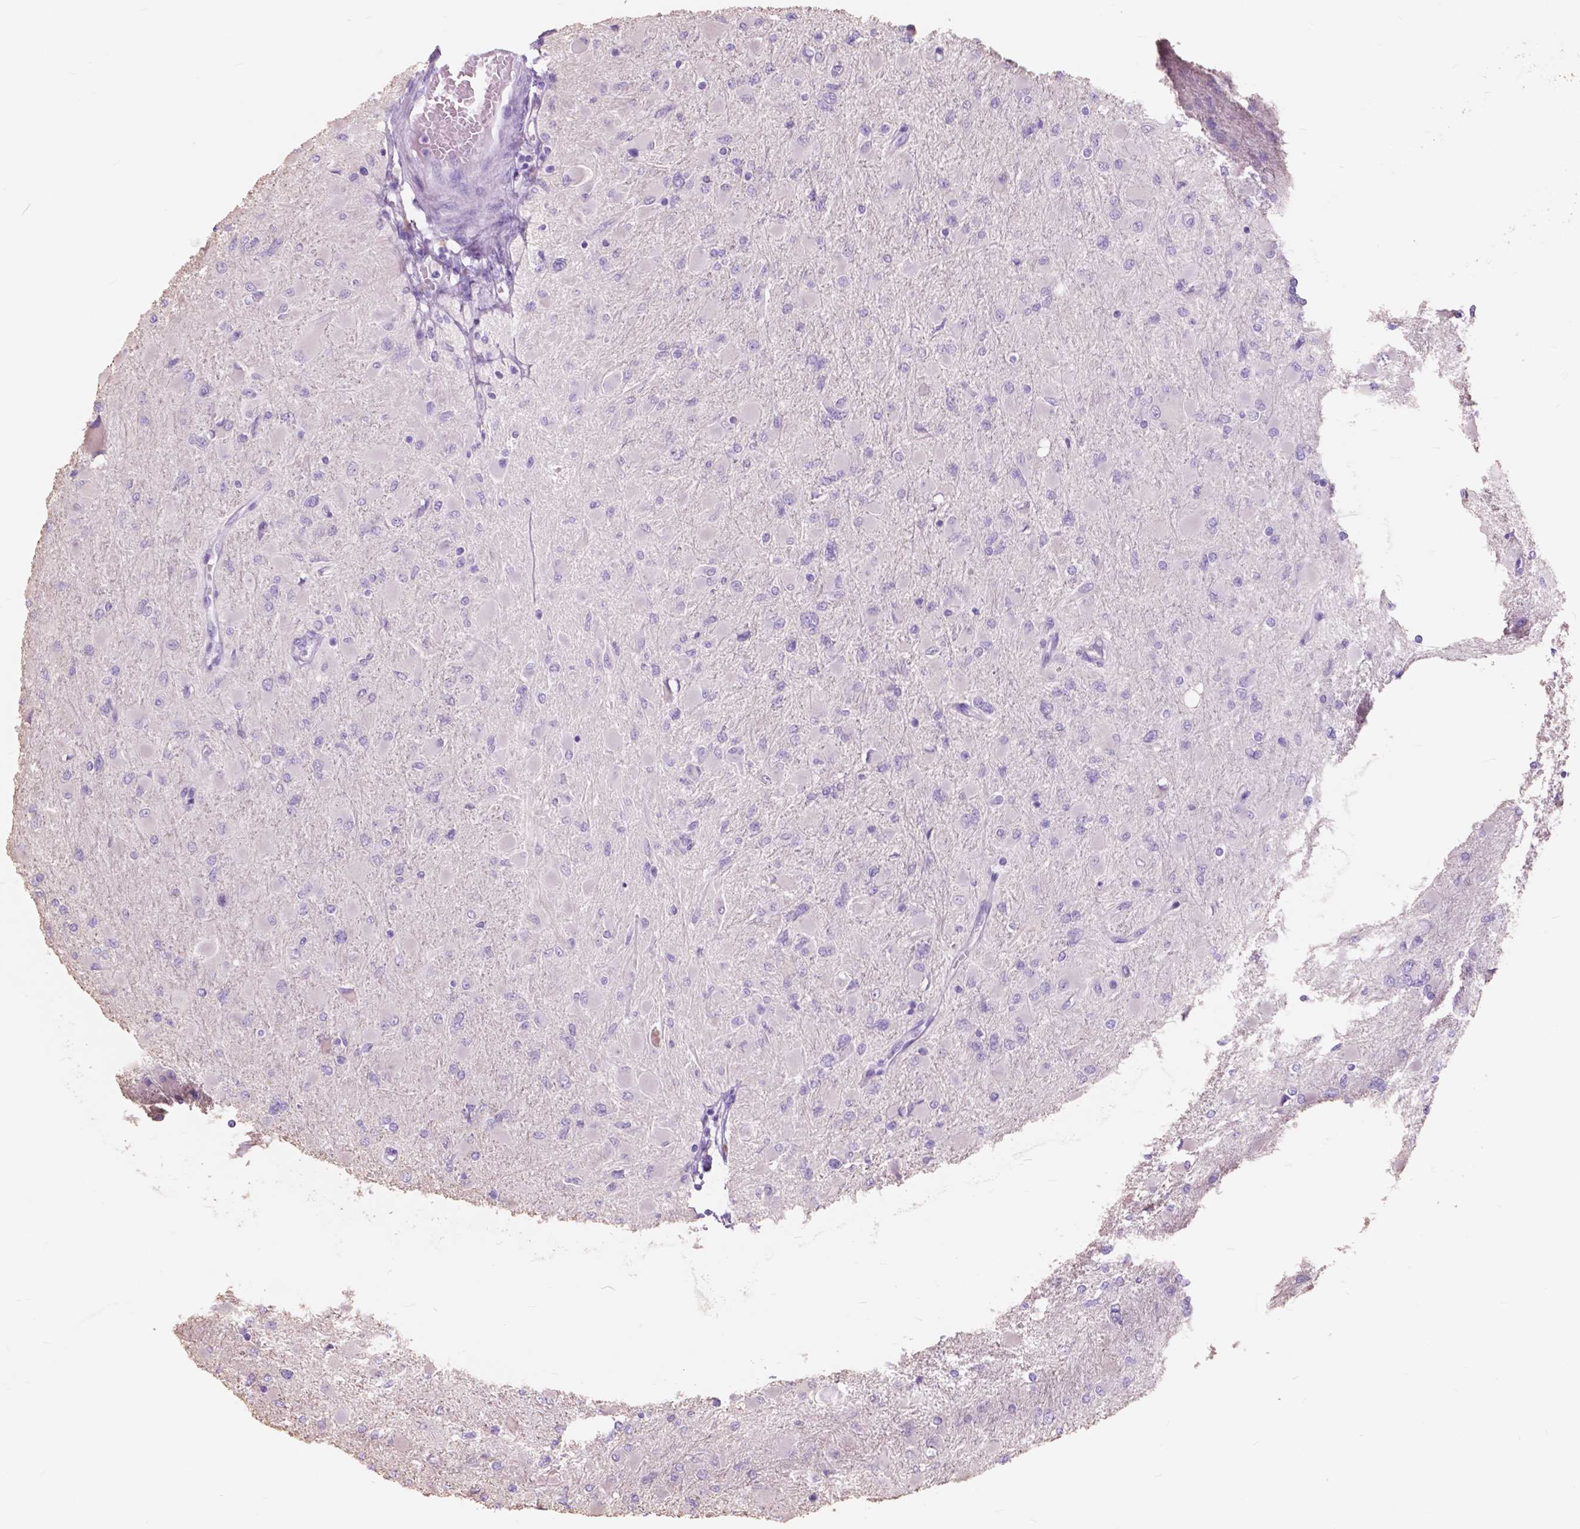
{"staining": {"intensity": "negative", "quantity": "none", "location": "none"}, "tissue": "glioma", "cell_type": "Tumor cells", "image_type": "cancer", "snomed": [{"axis": "morphology", "description": "Glioma, malignant, High grade"}, {"axis": "topography", "description": "Cerebral cortex"}], "caption": "Histopathology image shows no protein expression in tumor cells of malignant glioma (high-grade) tissue.", "gene": "FXYD2", "patient": {"sex": "female", "age": 36}}